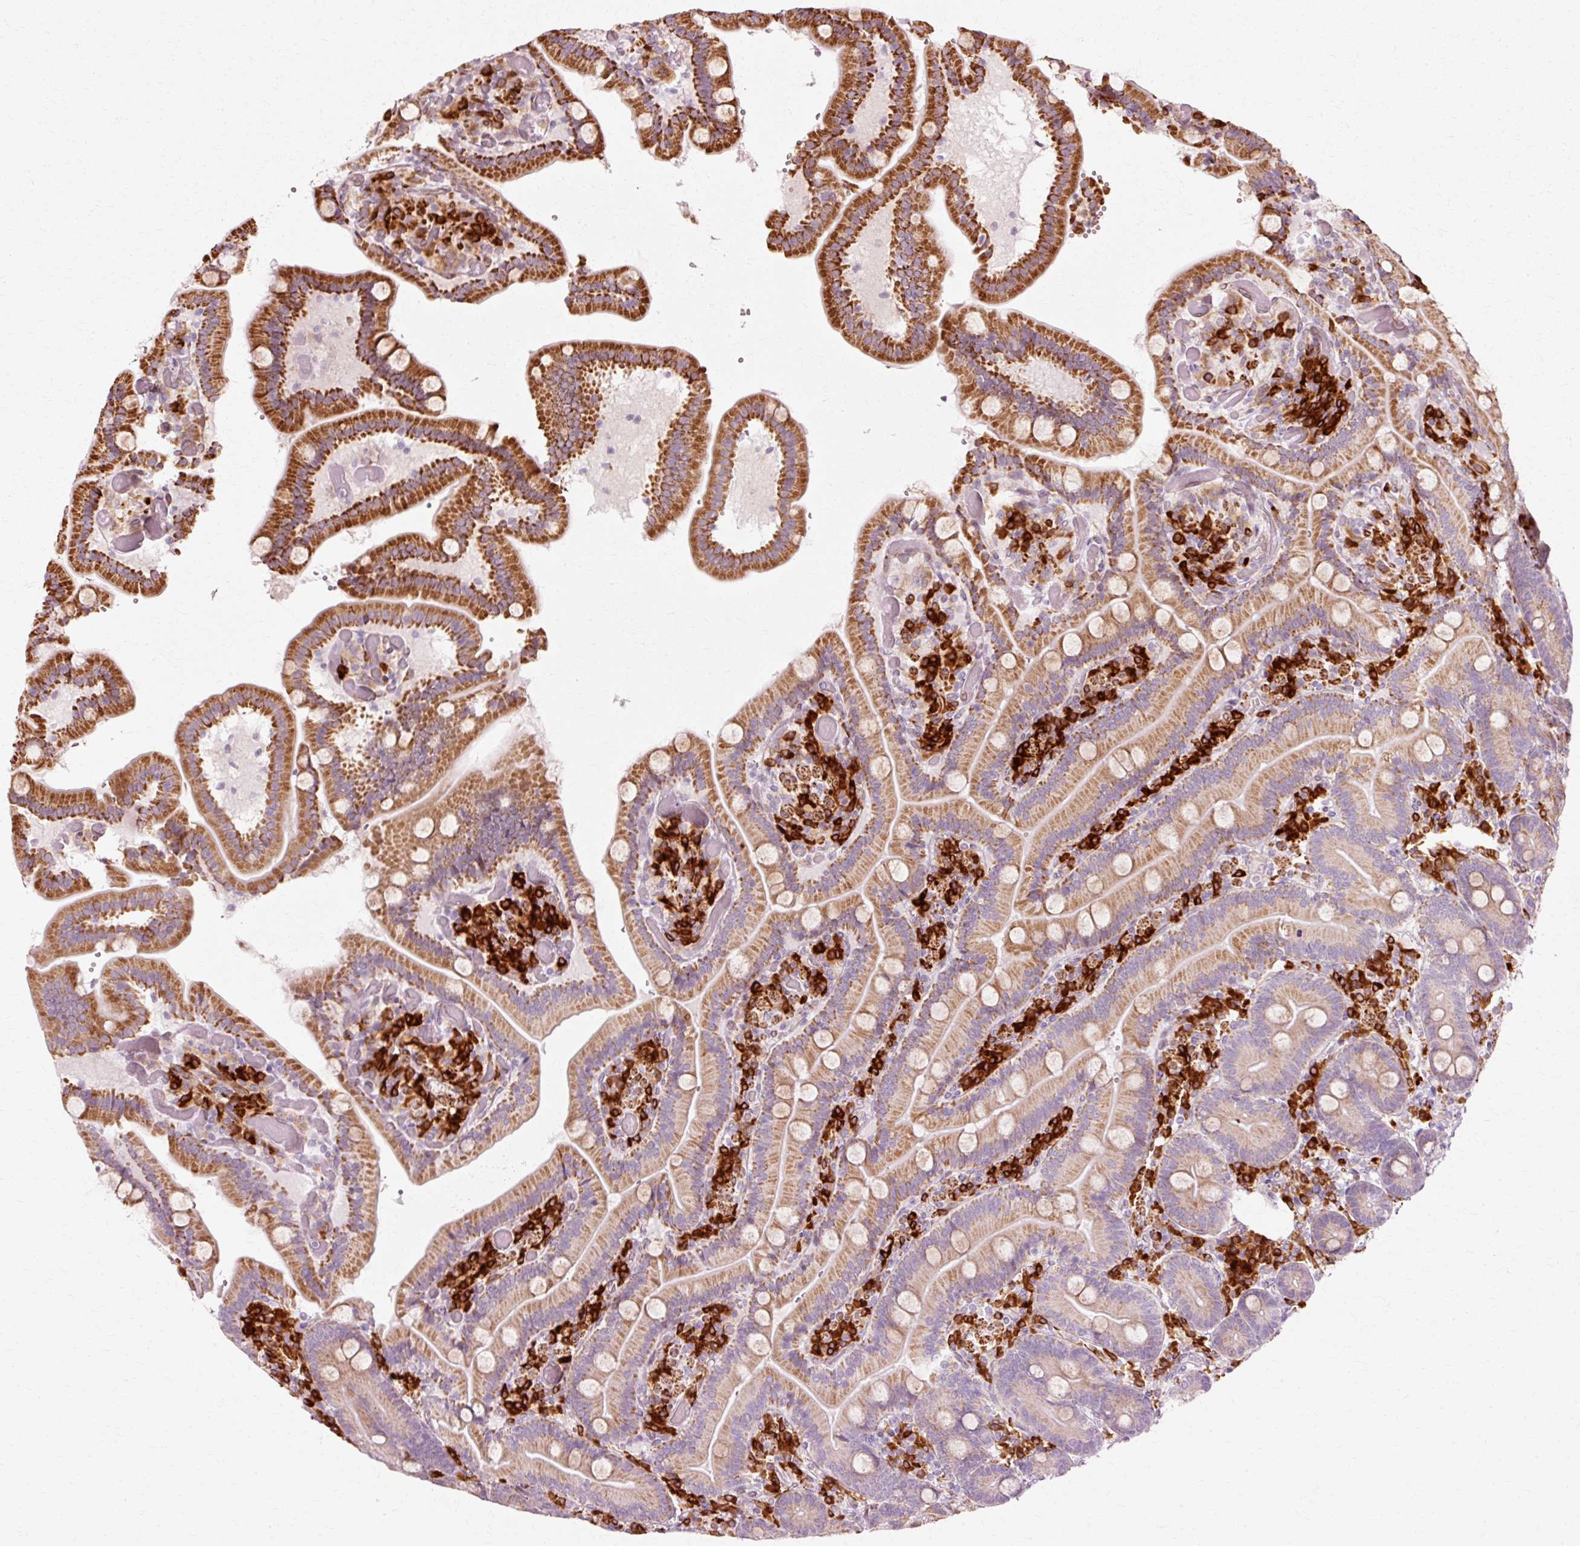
{"staining": {"intensity": "moderate", "quantity": "25%-75%", "location": "cytoplasmic/membranous"}, "tissue": "duodenum", "cell_type": "Glandular cells", "image_type": "normal", "snomed": [{"axis": "morphology", "description": "Normal tissue, NOS"}, {"axis": "topography", "description": "Duodenum"}], "caption": "A medium amount of moderate cytoplasmic/membranous staining is appreciated in approximately 25%-75% of glandular cells in benign duodenum.", "gene": "RANBP2", "patient": {"sex": "female", "age": 62}}